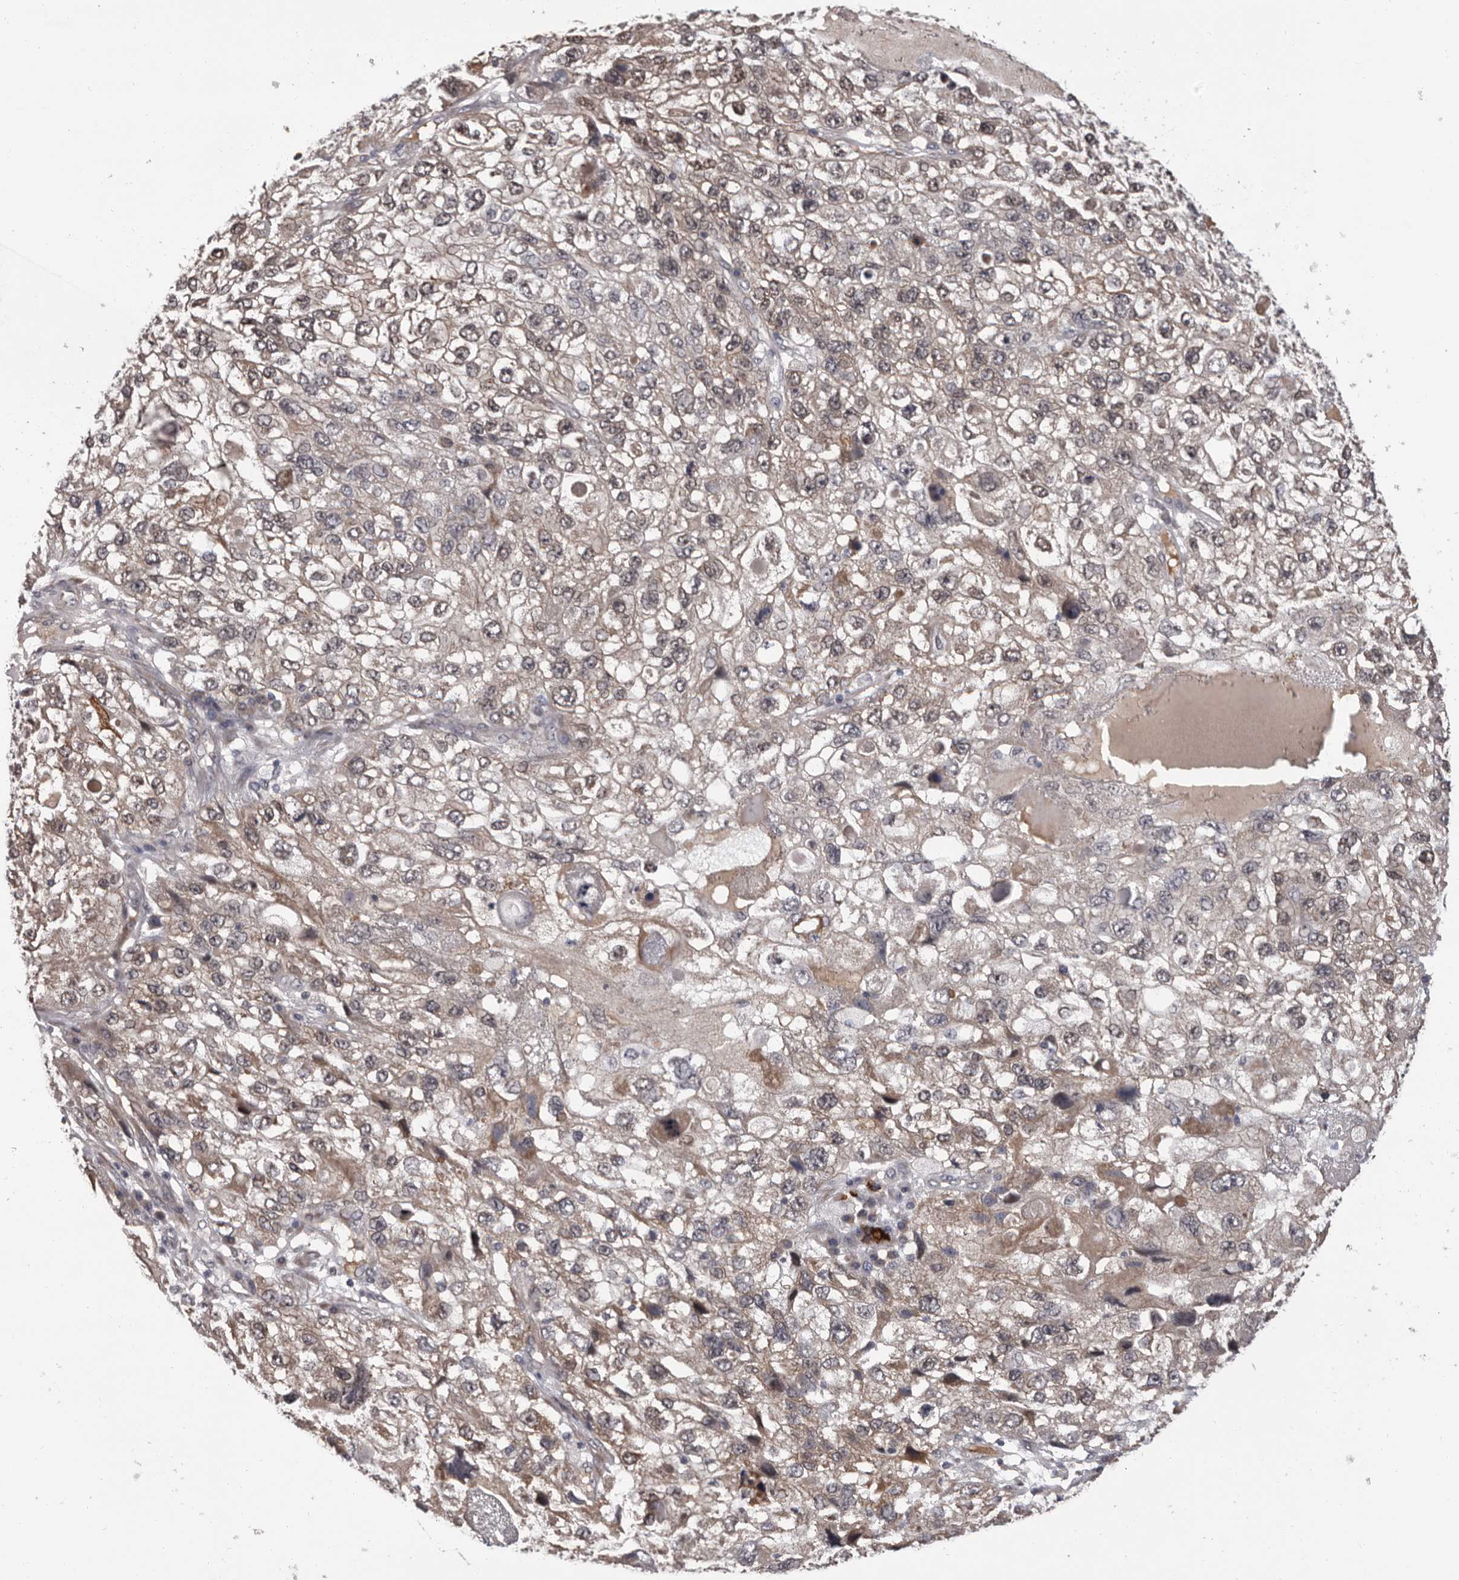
{"staining": {"intensity": "weak", "quantity": "25%-75%", "location": "cytoplasmic/membranous"}, "tissue": "endometrial cancer", "cell_type": "Tumor cells", "image_type": "cancer", "snomed": [{"axis": "morphology", "description": "Adenocarcinoma, NOS"}, {"axis": "topography", "description": "Endometrium"}], "caption": "Tumor cells reveal low levels of weak cytoplasmic/membranous staining in about 25%-75% of cells in endometrial cancer (adenocarcinoma).", "gene": "MED8", "patient": {"sex": "female", "age": 49}}